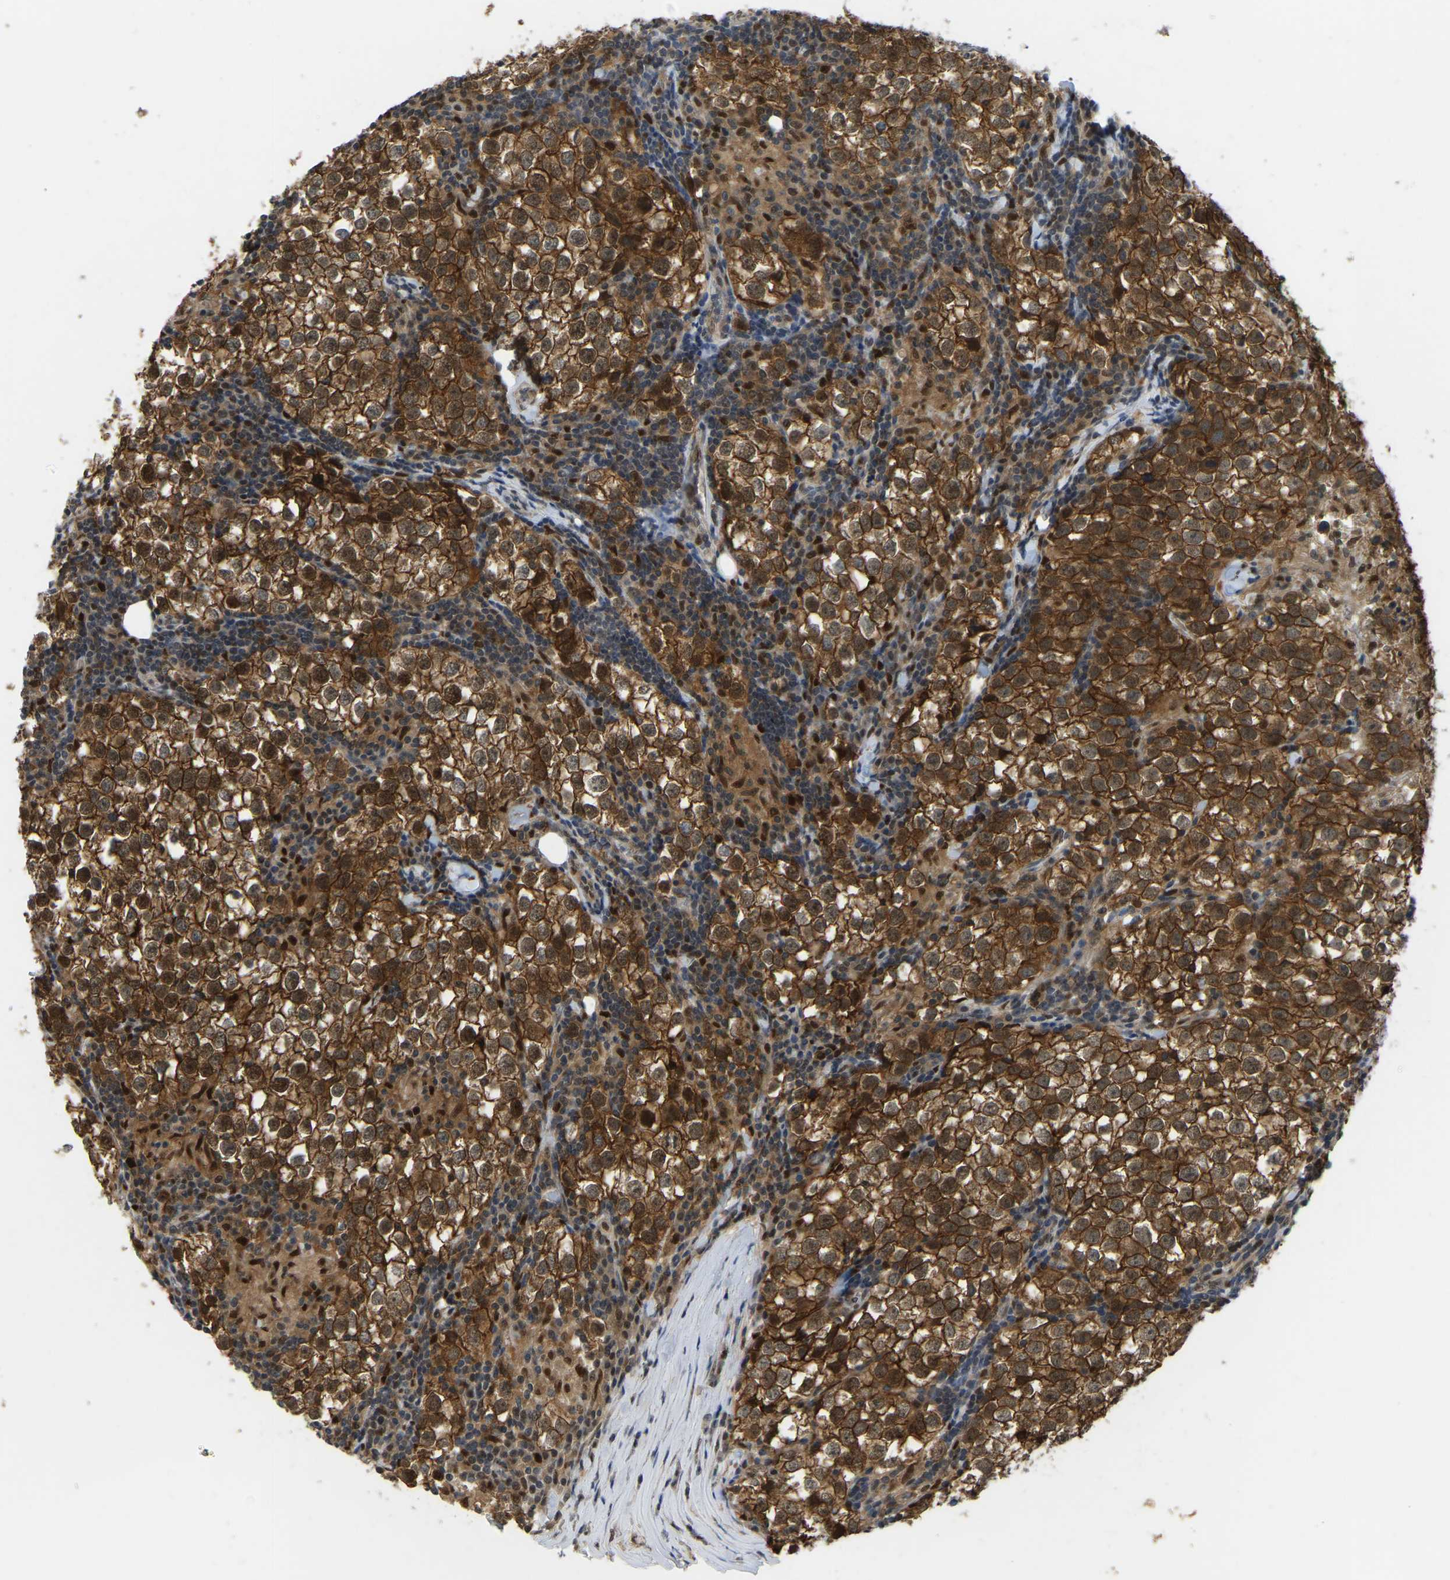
{"staining": {"intensity": "strong", "quantity": ">75%", "location": "cytoplasmic/membranous,nuclear"}, "tissue": "testis cancer", "cell_type": "Tumor cells", "image_type": "cancer", "snomed": [{"axis": "morphology", "description": "Seminoma, NOS"}, {"axis": "morphology", "description": "Carcinoma, Embryonal, NOS"}, {"axis": "topography", "description": "Testis"}], "caption": "DAB immunohistochemical staining of testis cancer reveals strong cytoplasmic/membranous and nuclear protein positivity in about >75% of tumor cells. (brown staining indicates protein expression, while blue staining denotes nuclei).", "gene": "KLRG2", "patient": {"sex": "male", "age": 36}}